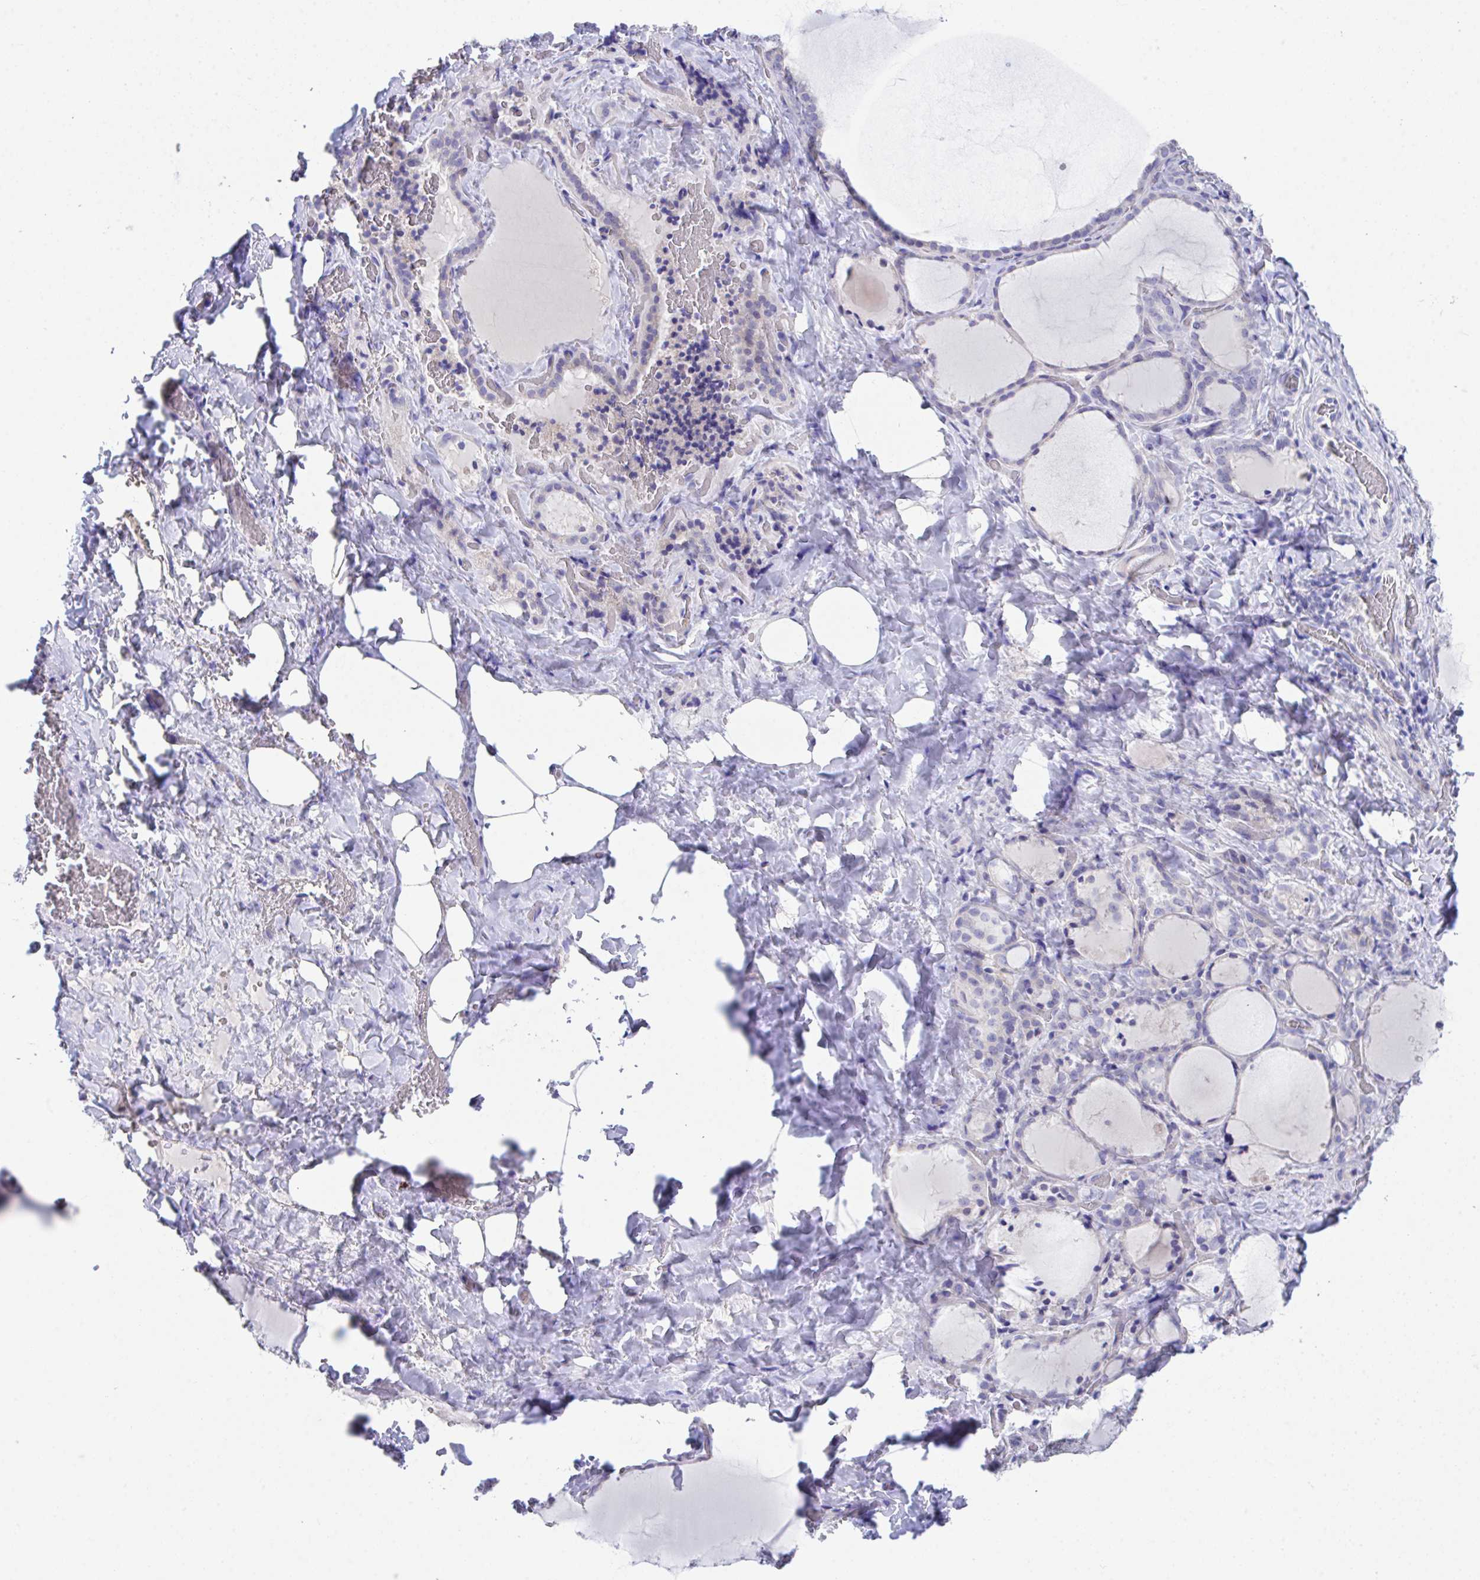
{"staining": {"intensity": "negative", "quantity": "none", "location": "none"}, "tissue": "thyroid gland", "cell_type": "Glandular cells", "image_type": "normal", "snomed": [{"axis": "morphology", "description": "Normal tissue, NOS"}, {"axis": "topography", "description": "Thyroid gland"}], "caption": "High magnification brightfield microscopy of normal thyroid gland stained with DAB (3,3'-diaminobenzidine) (brown) and counterstained with hematoxylin (blue): glandular cells show no significant positivity. (DAB immunohistochemistry (IHC) with hematoxylin counter stain).", "gene": "HOXB4", "patient": {"sex": "female", "age": 22}}